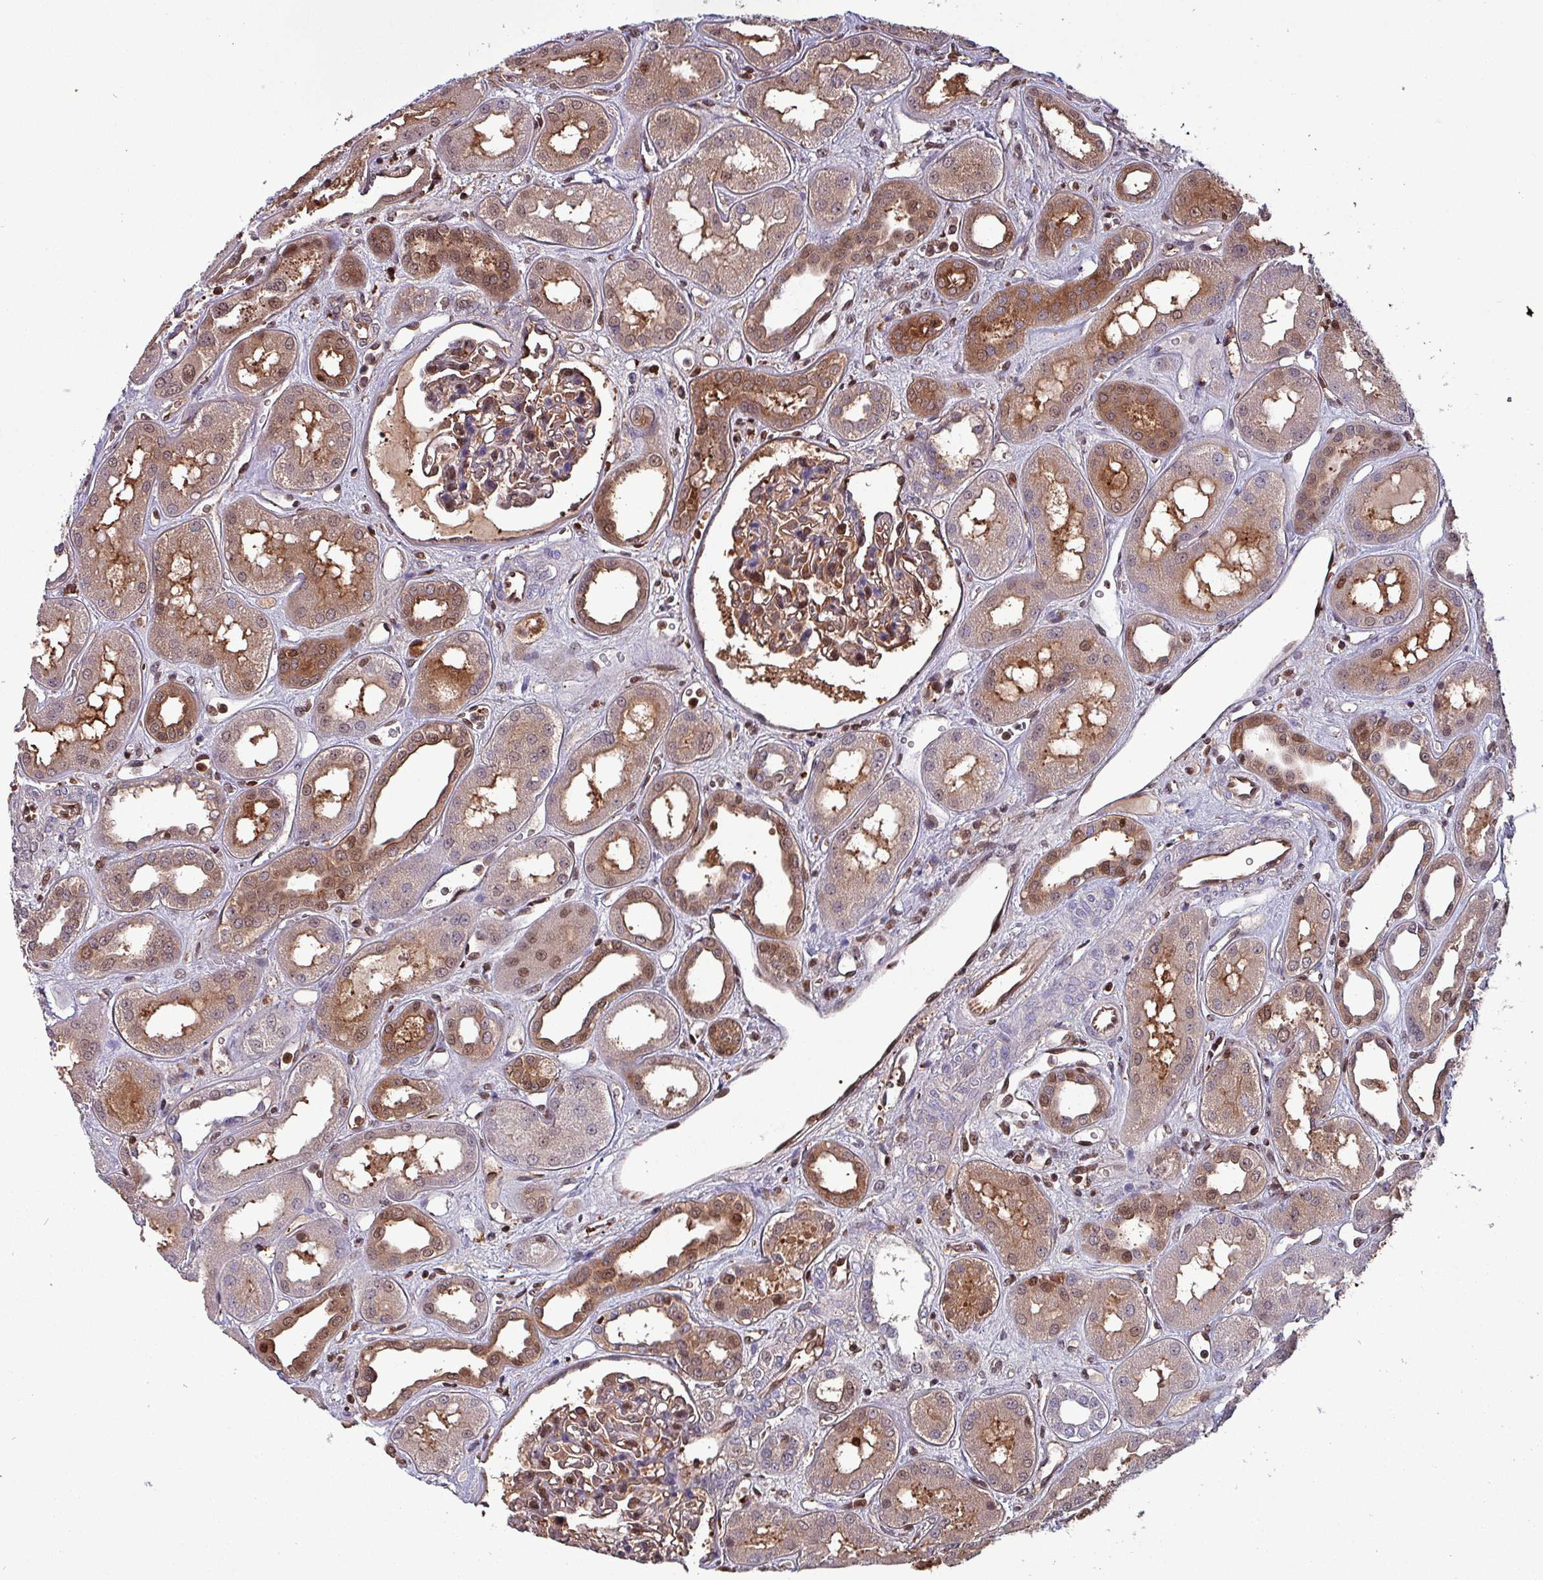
{"staining": {"intensity": "moderate", "quantity": "25%-75%", "location": "cytoplasmic/membranous,nuclear"}, "tissue": "kidney", "cell_type": "Cells in glomeruli", "image_type": "normal", "snomed": [{"axis": "morphology", "description": "Normal tissue, NOS"}, {"axis": "topography", "description": "Kidney"}], "caption": "Immunohistochemical staining of normal kidney displays 25%-75% levels of moderate cytoplasmic/membranous,nuclear protein staining in approximately 25%-75% of cells in glomeruli.", "gene": "PSMB8", "patient": {"sex": "male", "age": 59}}